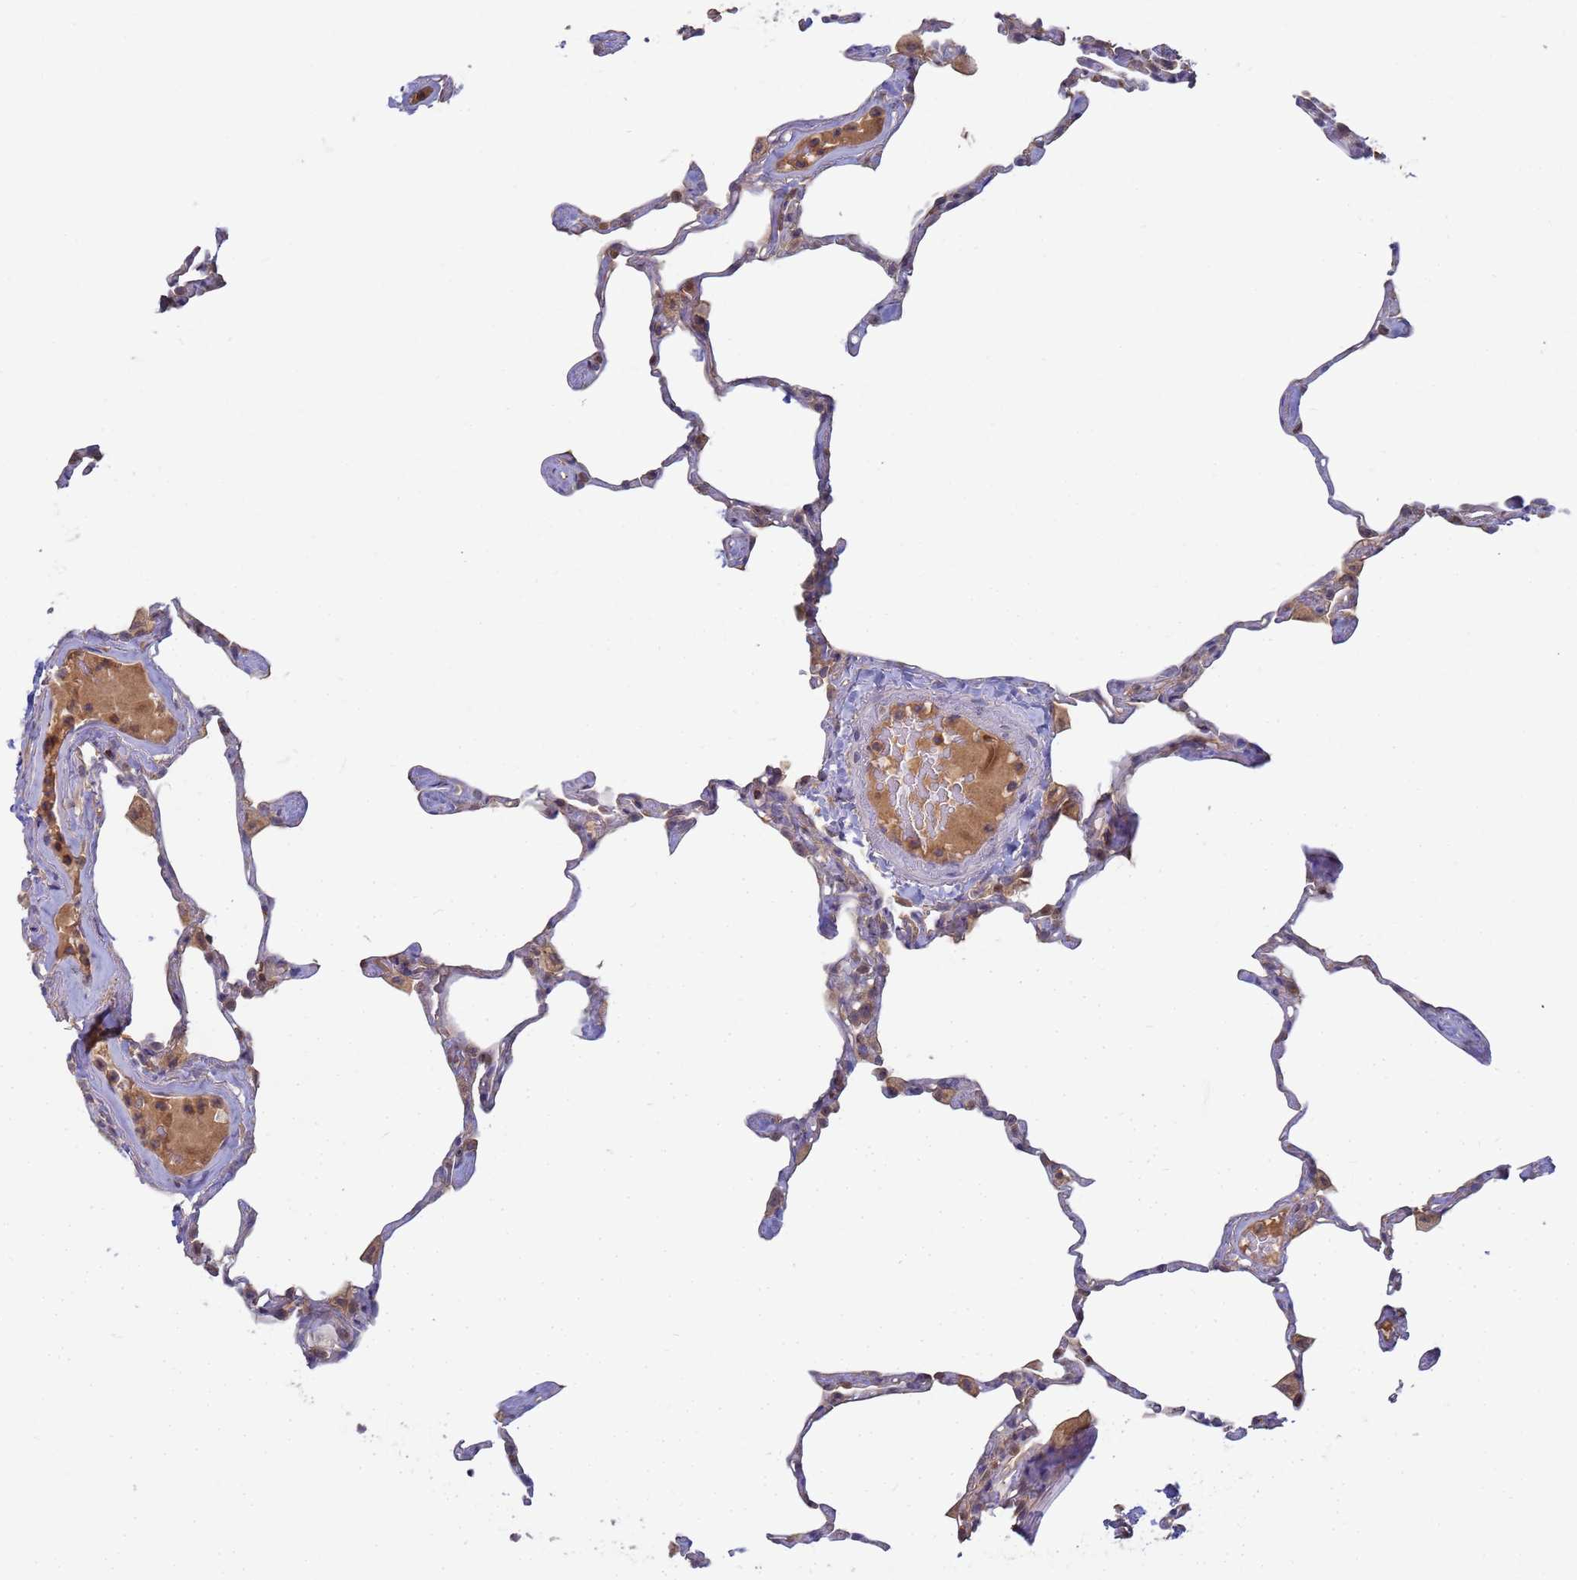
{"staining": {"intensity": "moderate", "quantity": "25%-75%", "location": "cytoplasmic/membranous"}, "tissue": "lung", "cell_type": "Alveolar cells", "image_type": "normal", "snomed": [{"axis": "morphology", "description": "Normal tissue, NOS"}, {"axis": "topography", "description": "Lung"}], "caption": "Immunohistochemistry of benign human lung demonstrates medium levels of moderate cytoplasmic/membranous expression in approximately 25%-75% of alveolar cells. (Stains: DAB in brown, nuclei in blue, Microscopy: brightfield microscopy at high magnification).", "gene": "SHARPIN", "patient": {"sex": "male", "age": 65}}